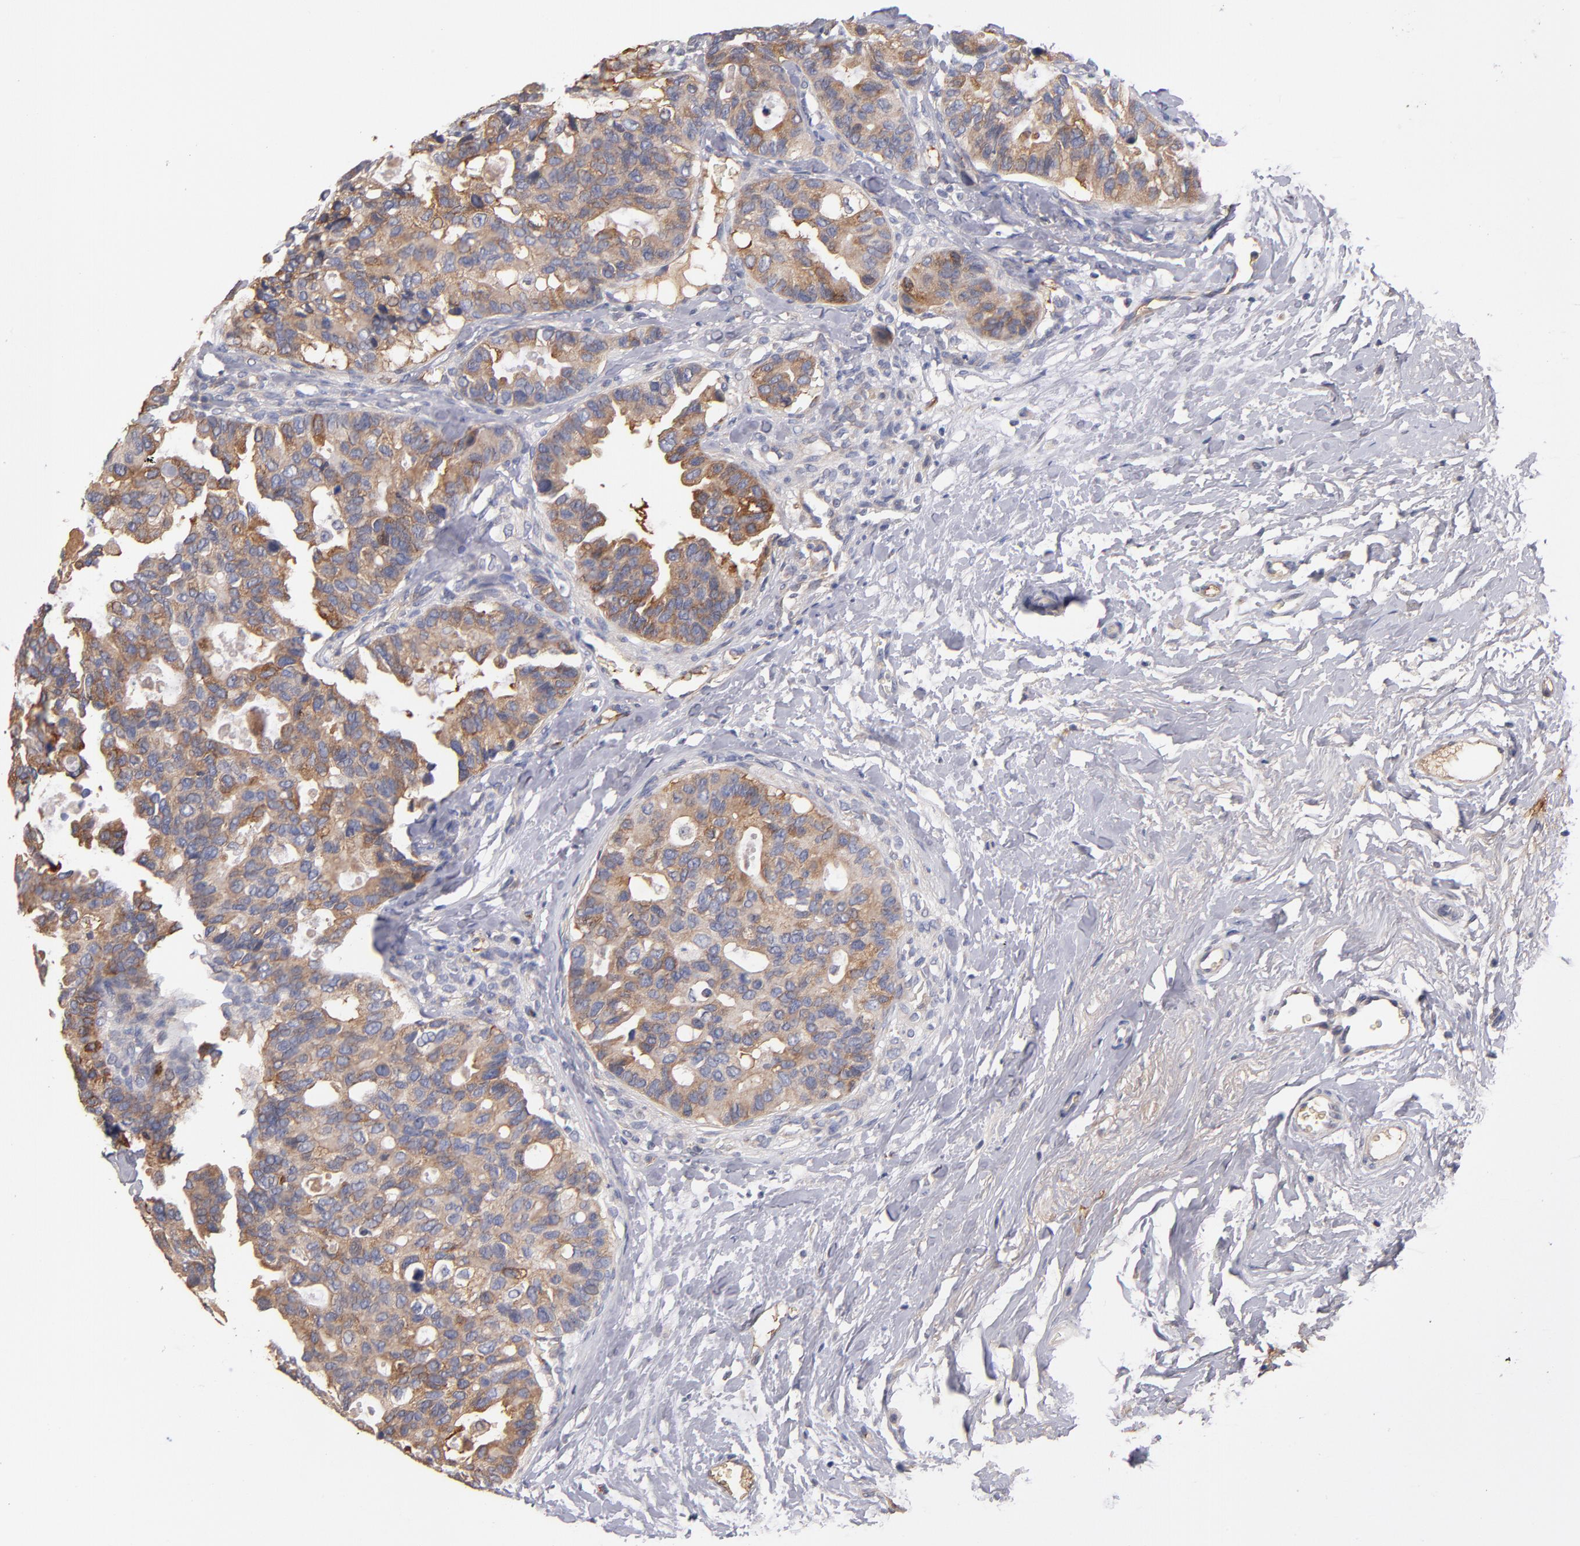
{"staining": {"intensity": "moderate", "quantity": ">75%", "location": "cytoplasmic/membranous"}, "tissue": "breast cancer", "cell_type": "Tumor cells", "image_type": "cancer", "snomed": [{"axis": "morphology", "description": "Duct carcinoma"}, {"axis": "topography", "description": "Breast"}], "caption": "Intraductal carcinoma (breast) tissue shows moderate cytoplasmic/membranous expression in about >75% of tumor cells, visualized by immunohistochemistry. The staining is performed using DAB (3,3'-diaminobenzidine) brown chromogen to label protein expression. The nuclei are counter-stained blue using hematoxylin.", "gene": "DACT1", "patient": {"sex": "female", "age": 69}}